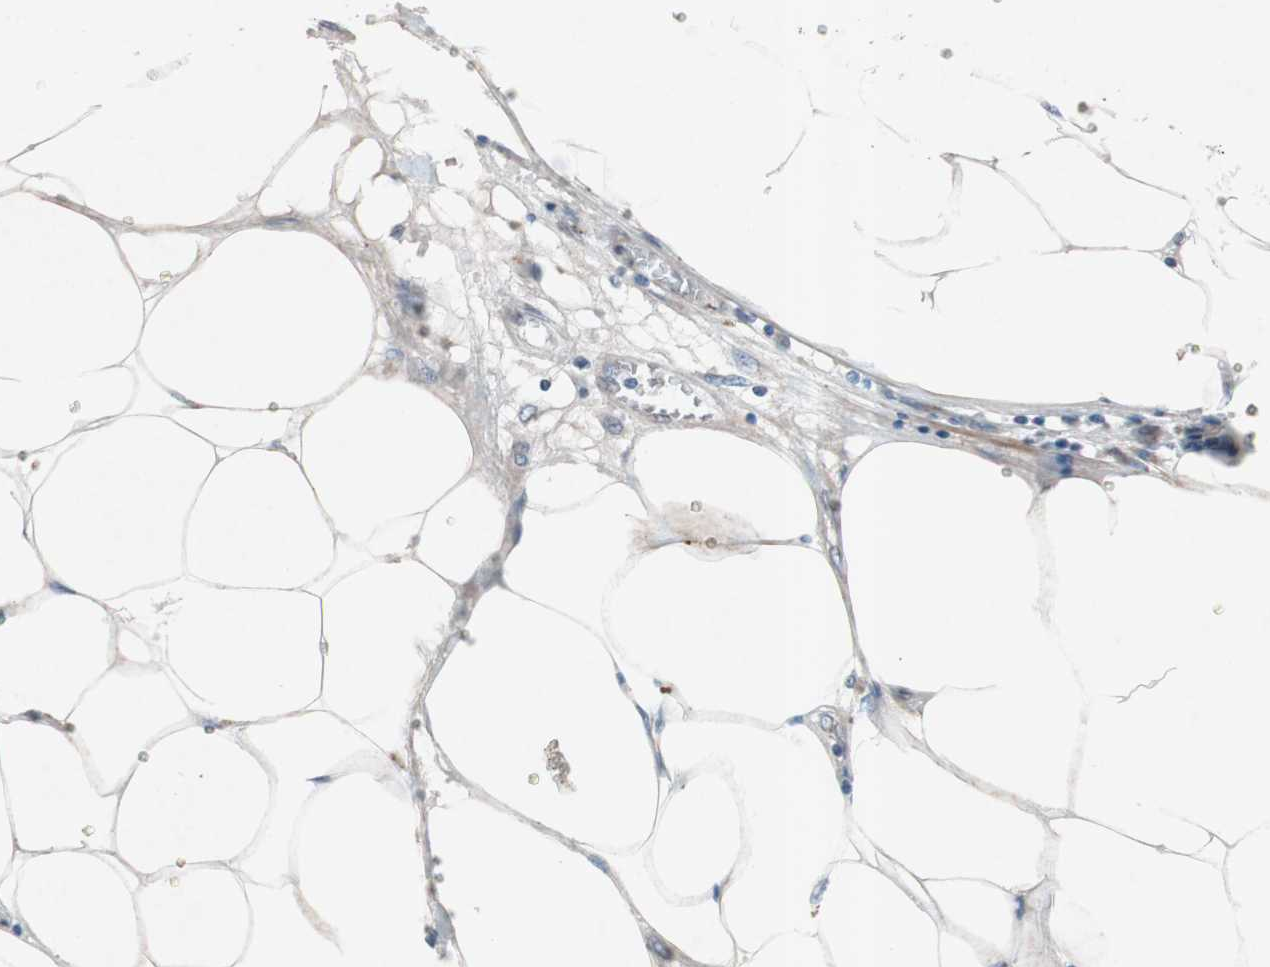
{"staining": {"intensity": "weak", "quantity": "<25%", "location": "cytoplasmic/membranous"}, "tissue": "breast cancer", "cell_type": "Tumor cells", "image_type": "cancer", "snomed": [{"axis": "morphology", "description": "Duct carcinoma"}, {"axis": "topography", "description": "Breast"}], "caption": "Immunohistochemistry (IHC) photomicrograph of human breast cancer stained for a protein (brown), which exhibits no expression in tumor cells.", "gene": "GRB7", "patient": {"sex": "female", "age": 80}}